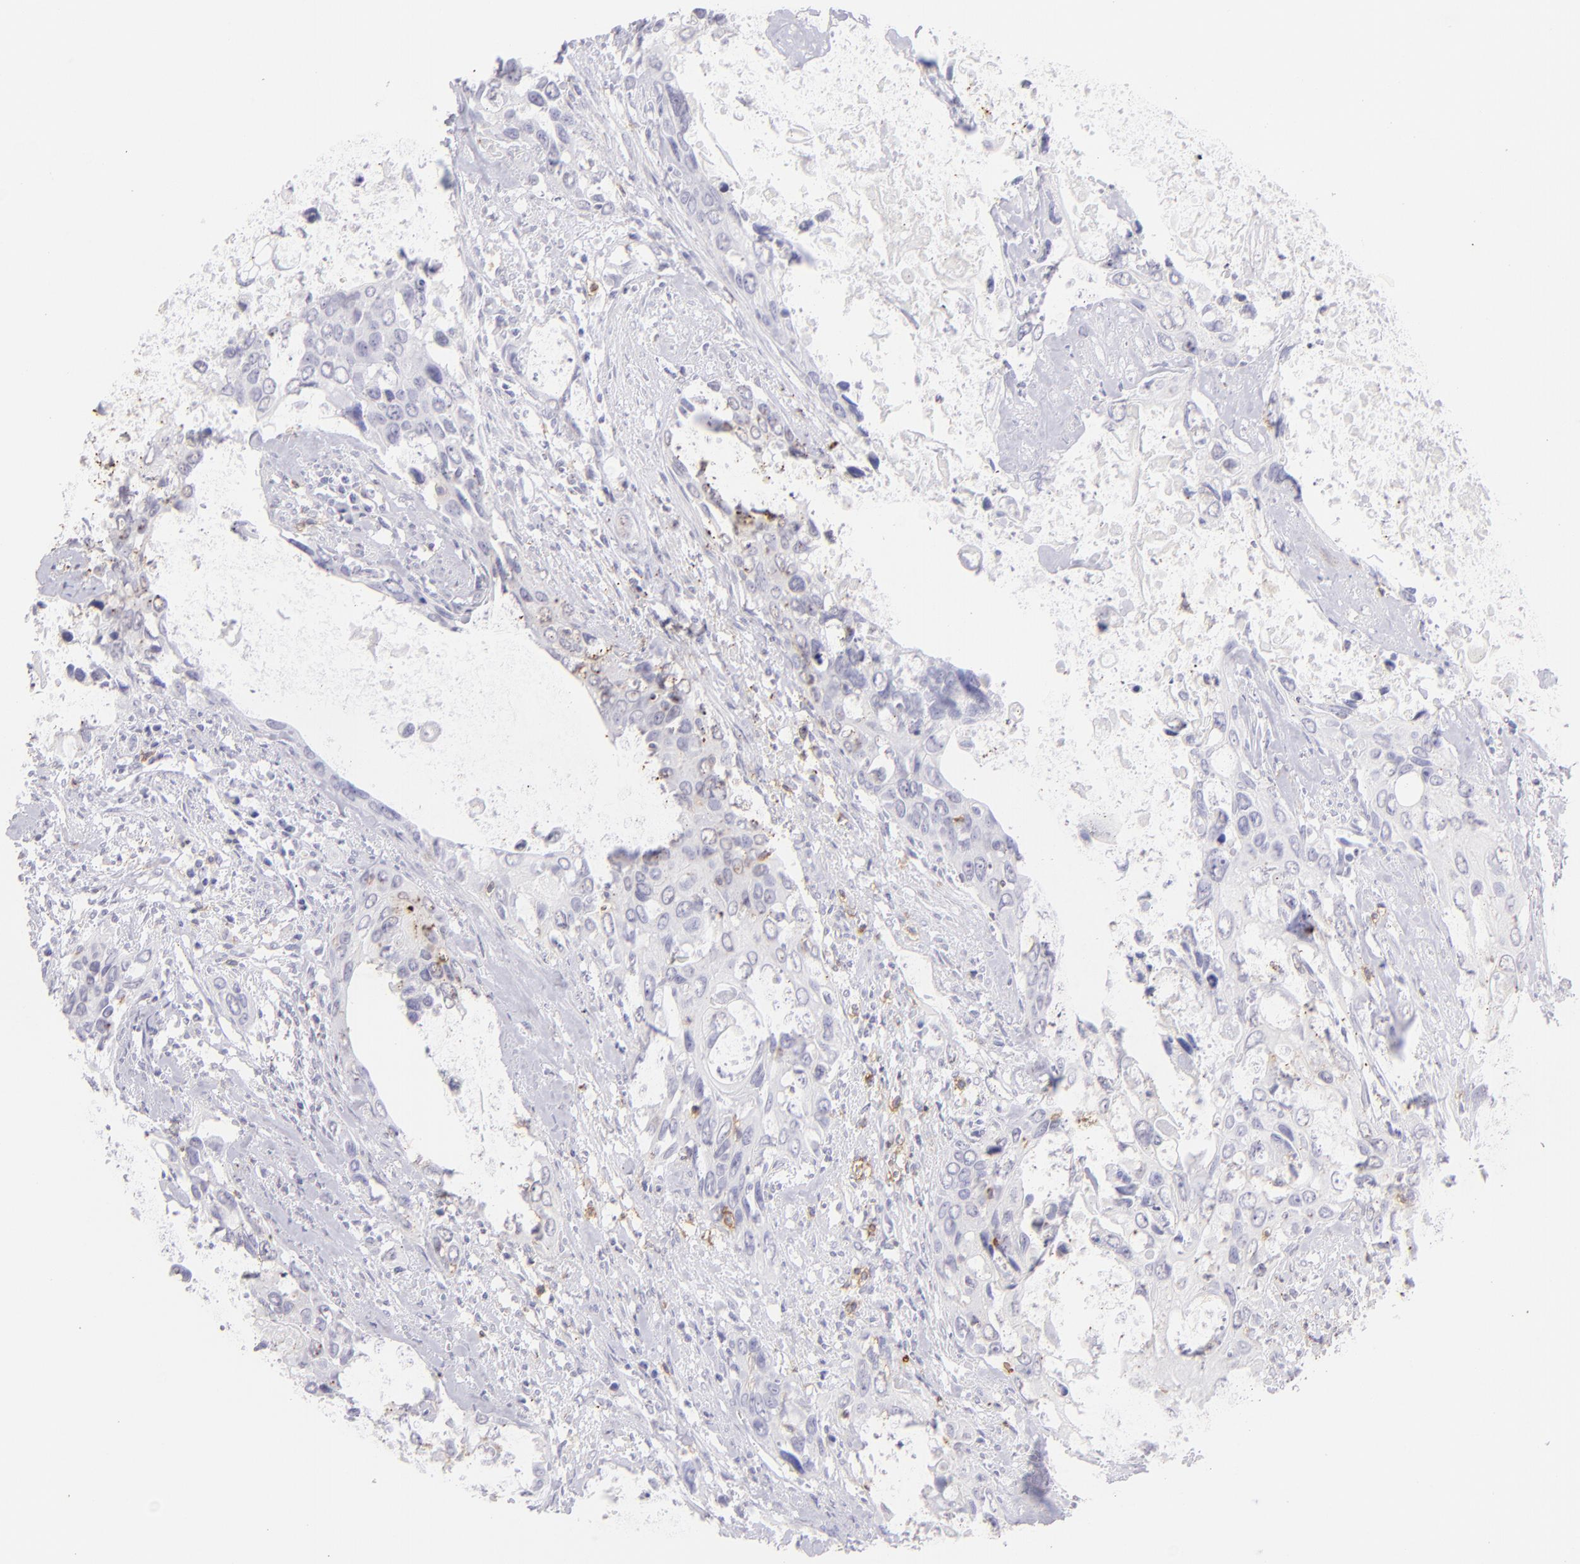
{"staining": {"intensity": "negative", "quantity": "none", "location": "none"}, "tissue": "urothelial cancer", "cell_type": "Tumor cells", "image_type": "cancer", "snomed": [{"axis": "morphology", "description": "Urothelial carcinoma, High grade"}, {"axis": "topography", "description": "Urinary bladder"}], "caption": "Micrograph shows no protein expression in tumor cells of urothelial cancer tissue.", "gene": "CD69", "patient": {"sex": "male", "age": 71}}